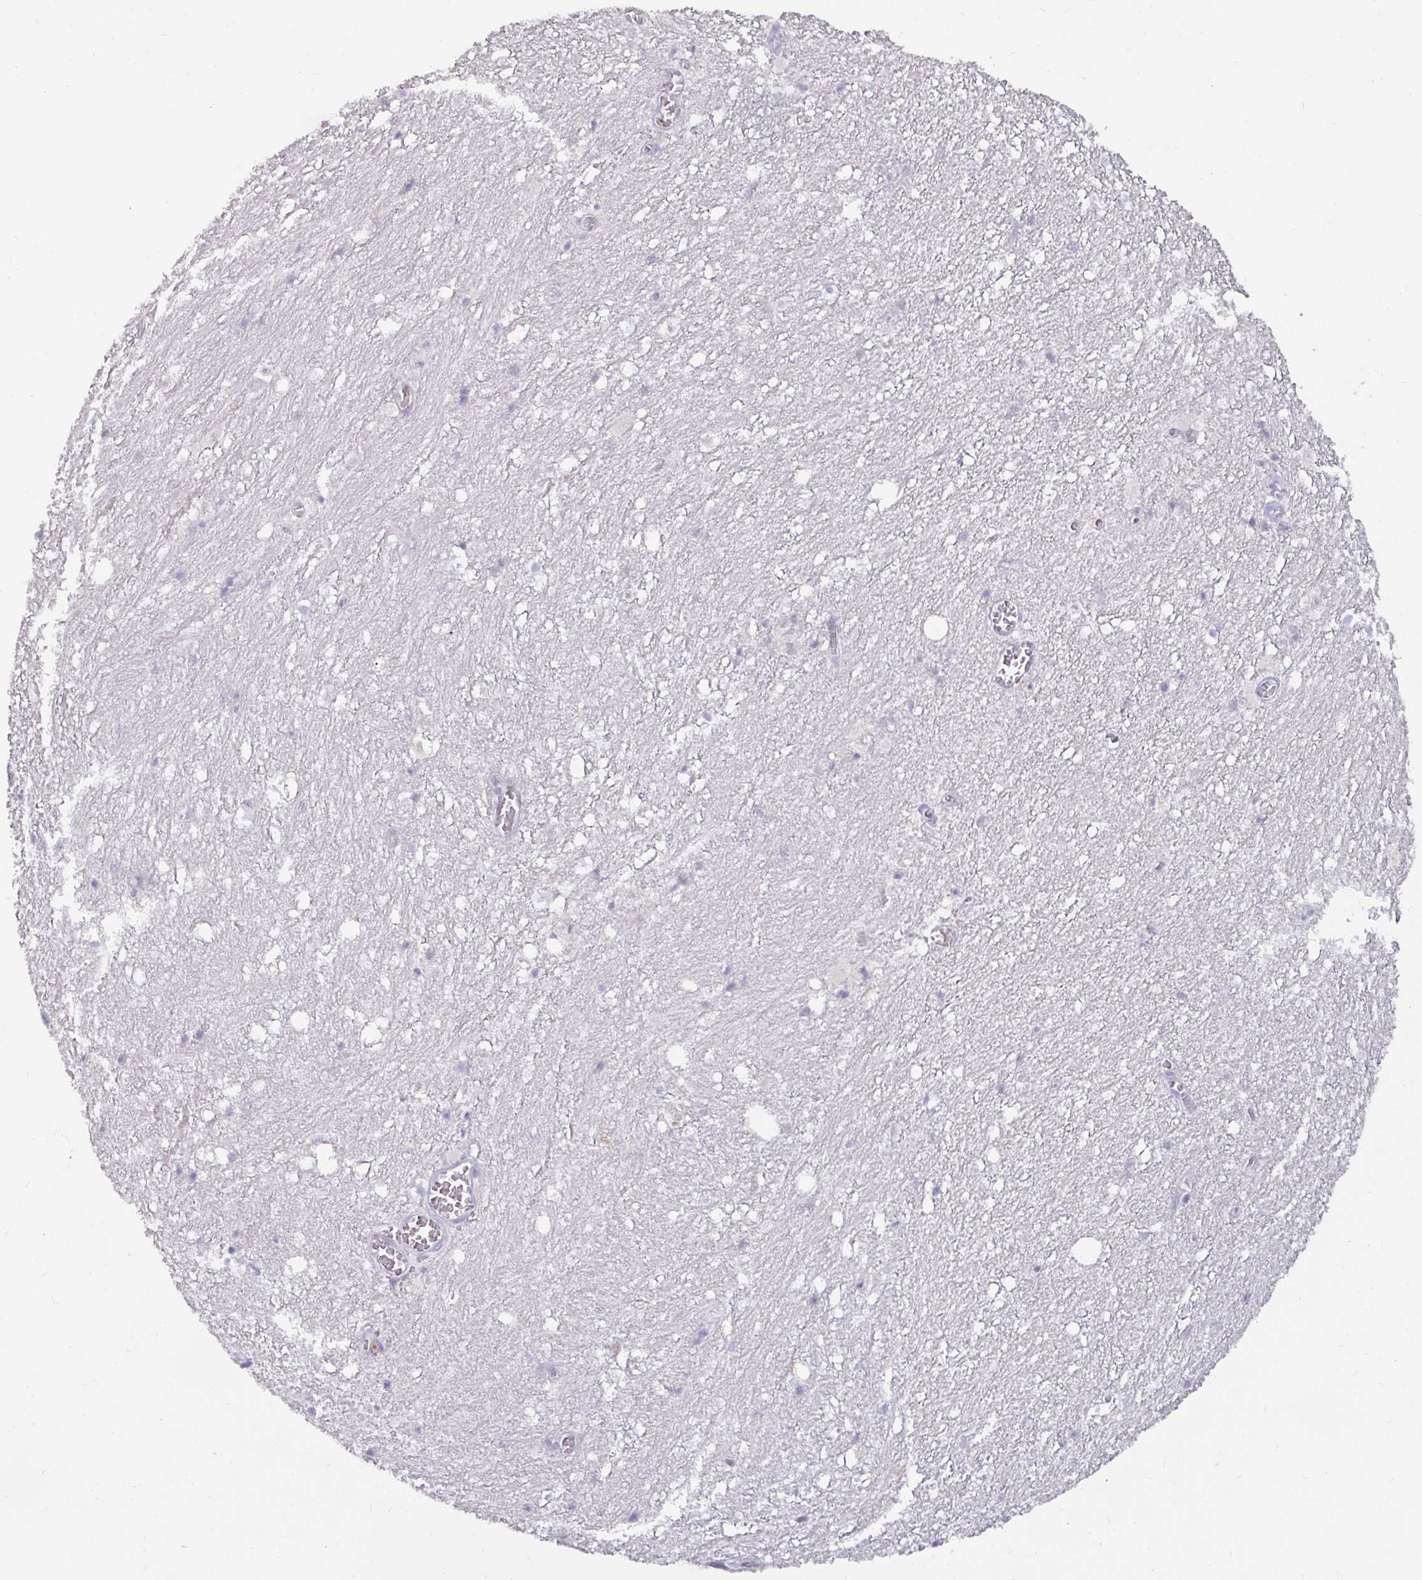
{"staining": {"intensity": "negative", "quantity": "none", "location": "none"}, "tissue": "hippocampus", "cell_type": "Glial cells", "image_type": "normal", "snomed": [{"axis": "morphology", "description": "Normal tissue, NOS"}, {"axis": "topography", "description": "Hippocampus"}], "caption": "This is an IHC image of benign human hippocampus. There is no staining in glial cells.", "gene": "GSTM1", "patient": {"sex": "female", "age": 52}}